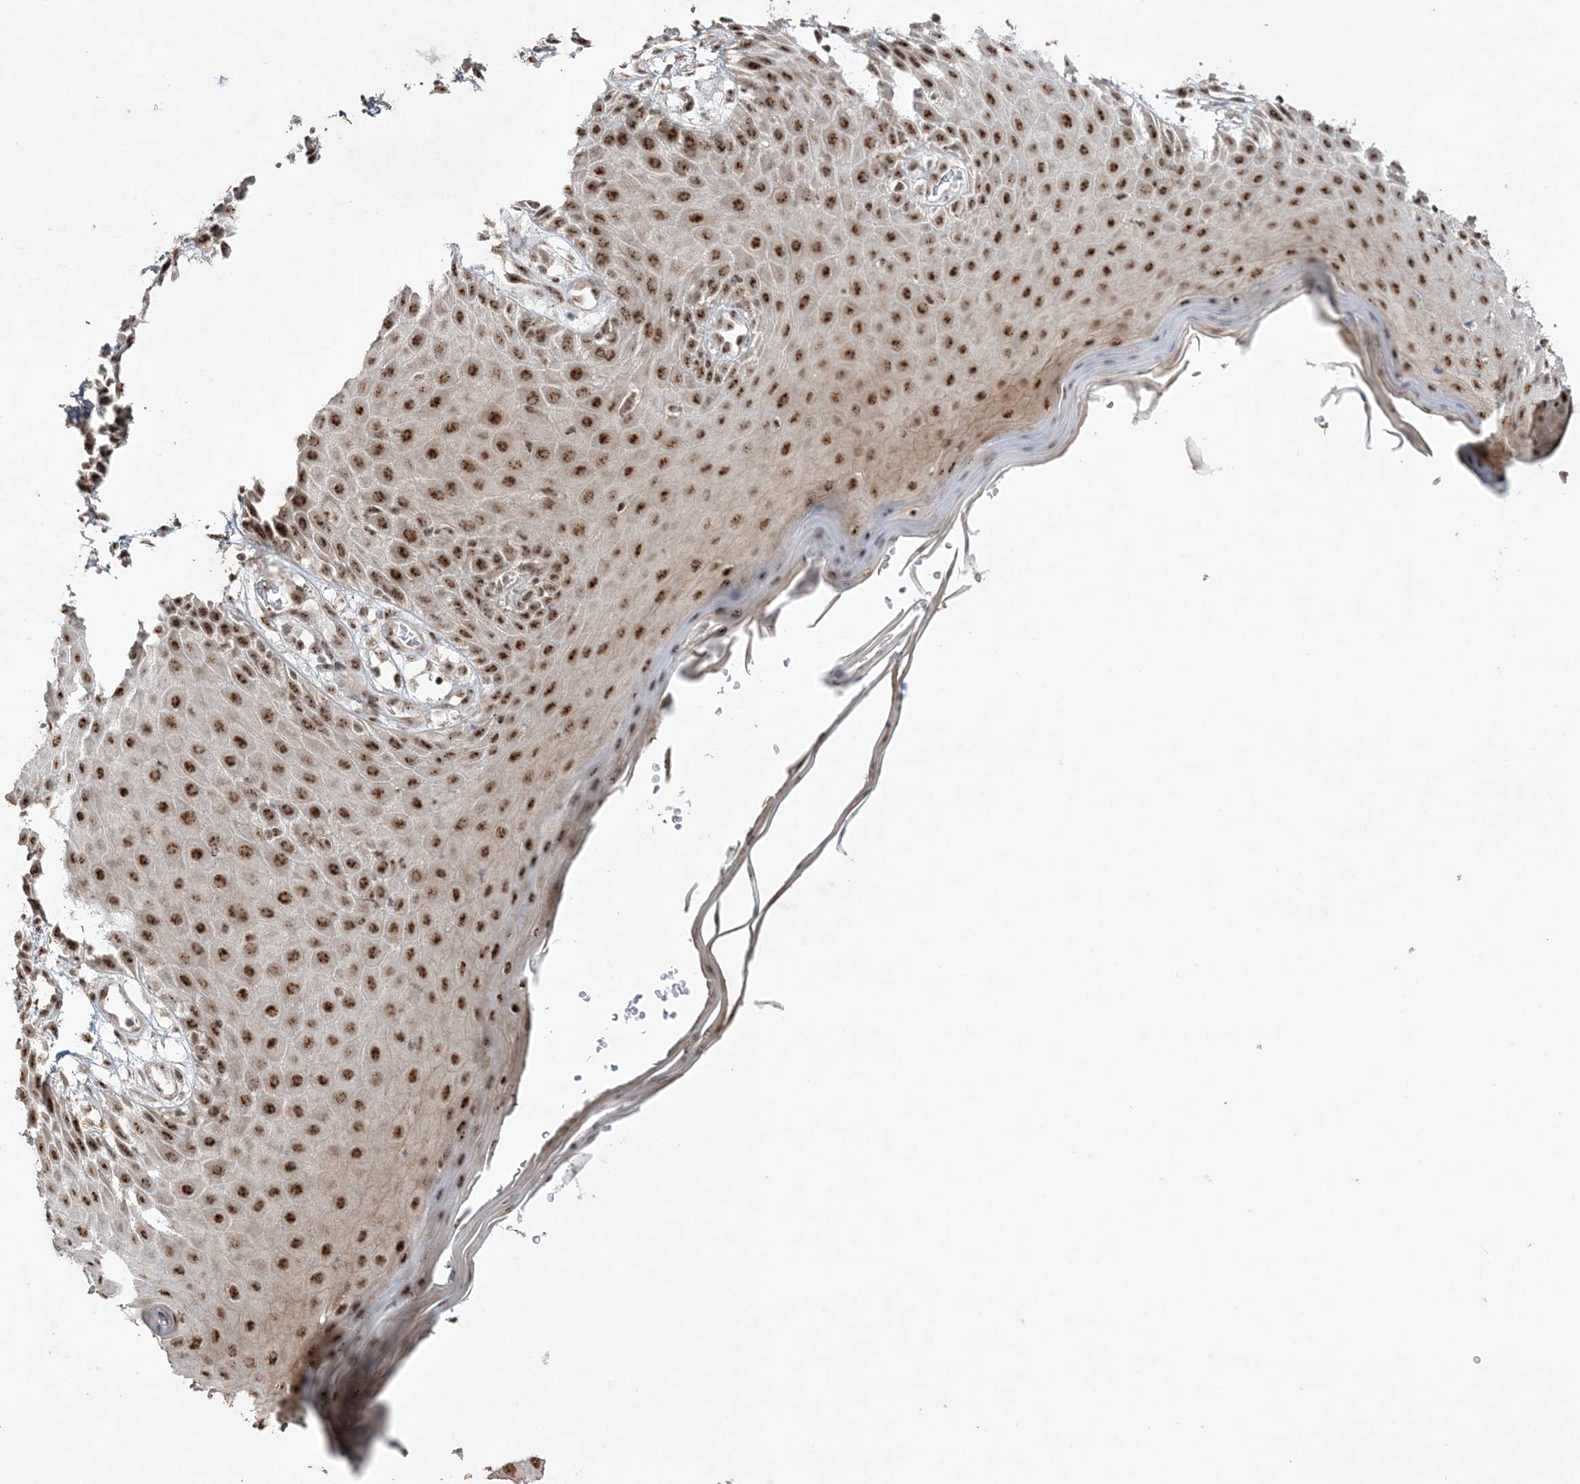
{"staining": {"intensity": "strong", "quantity": ">75%", "location": "nuclear"}, "tissue": "skin", "cell_type": "Epidermal cells", "image_type": "normal", "snomed": [{"axis": "morphology", "description": "Normal tissue, NOS"}, {"axis": "topography", "description": "Vulva"}], "caption": "Protein analysis of unremarkable skin shows strong nuclear expression in about >75% of epidermal cells.", "gene": "POLR3B", "patient": {"sex": "female", "age": 68}}